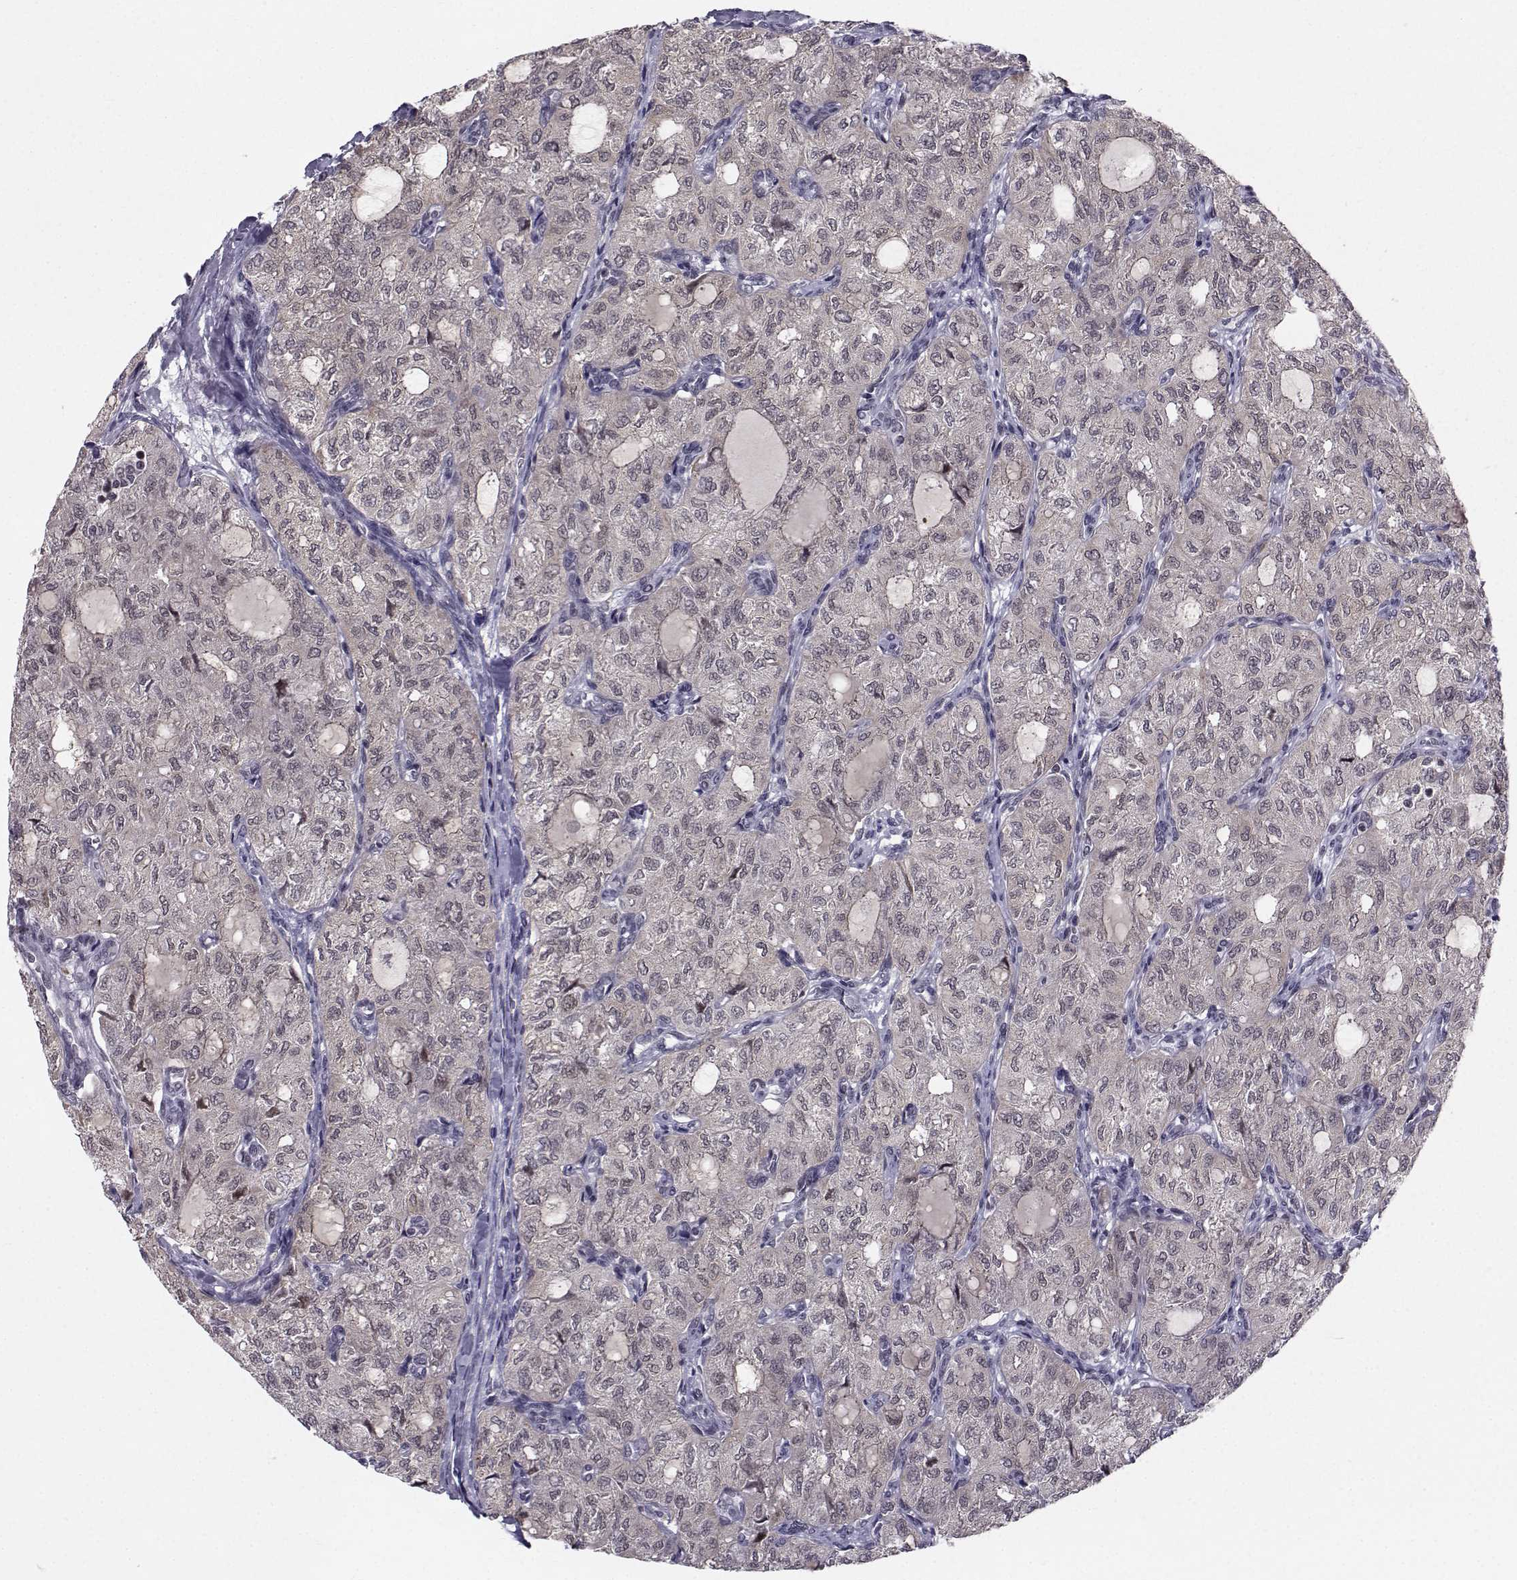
{"staining": {"intensity": "negative", "quantity": "none", "location": "none"}, "tissue": "thyroid cancer", "cell_type": "Tumor cells", "image_type": "cancer", "snomed": [{"axis": "morphology", "description": "Follicular adenoma carcinoma, NOS"}, {"axis": "topography", "description": "Thyroid gland"}], "caption": "This is a photomicrograph of immunohistochemistry staining of thyroid cancer (follicular adenoma carcinoma), which shows no staining in tumor cells. (Stains: DAB immunohistochemistry with hematoxylin counter stain, Microscopy: brightfield microscopy at high magnification).", "gene": "MARCHF4", "patient": {"sex": "male", "age": 75}}